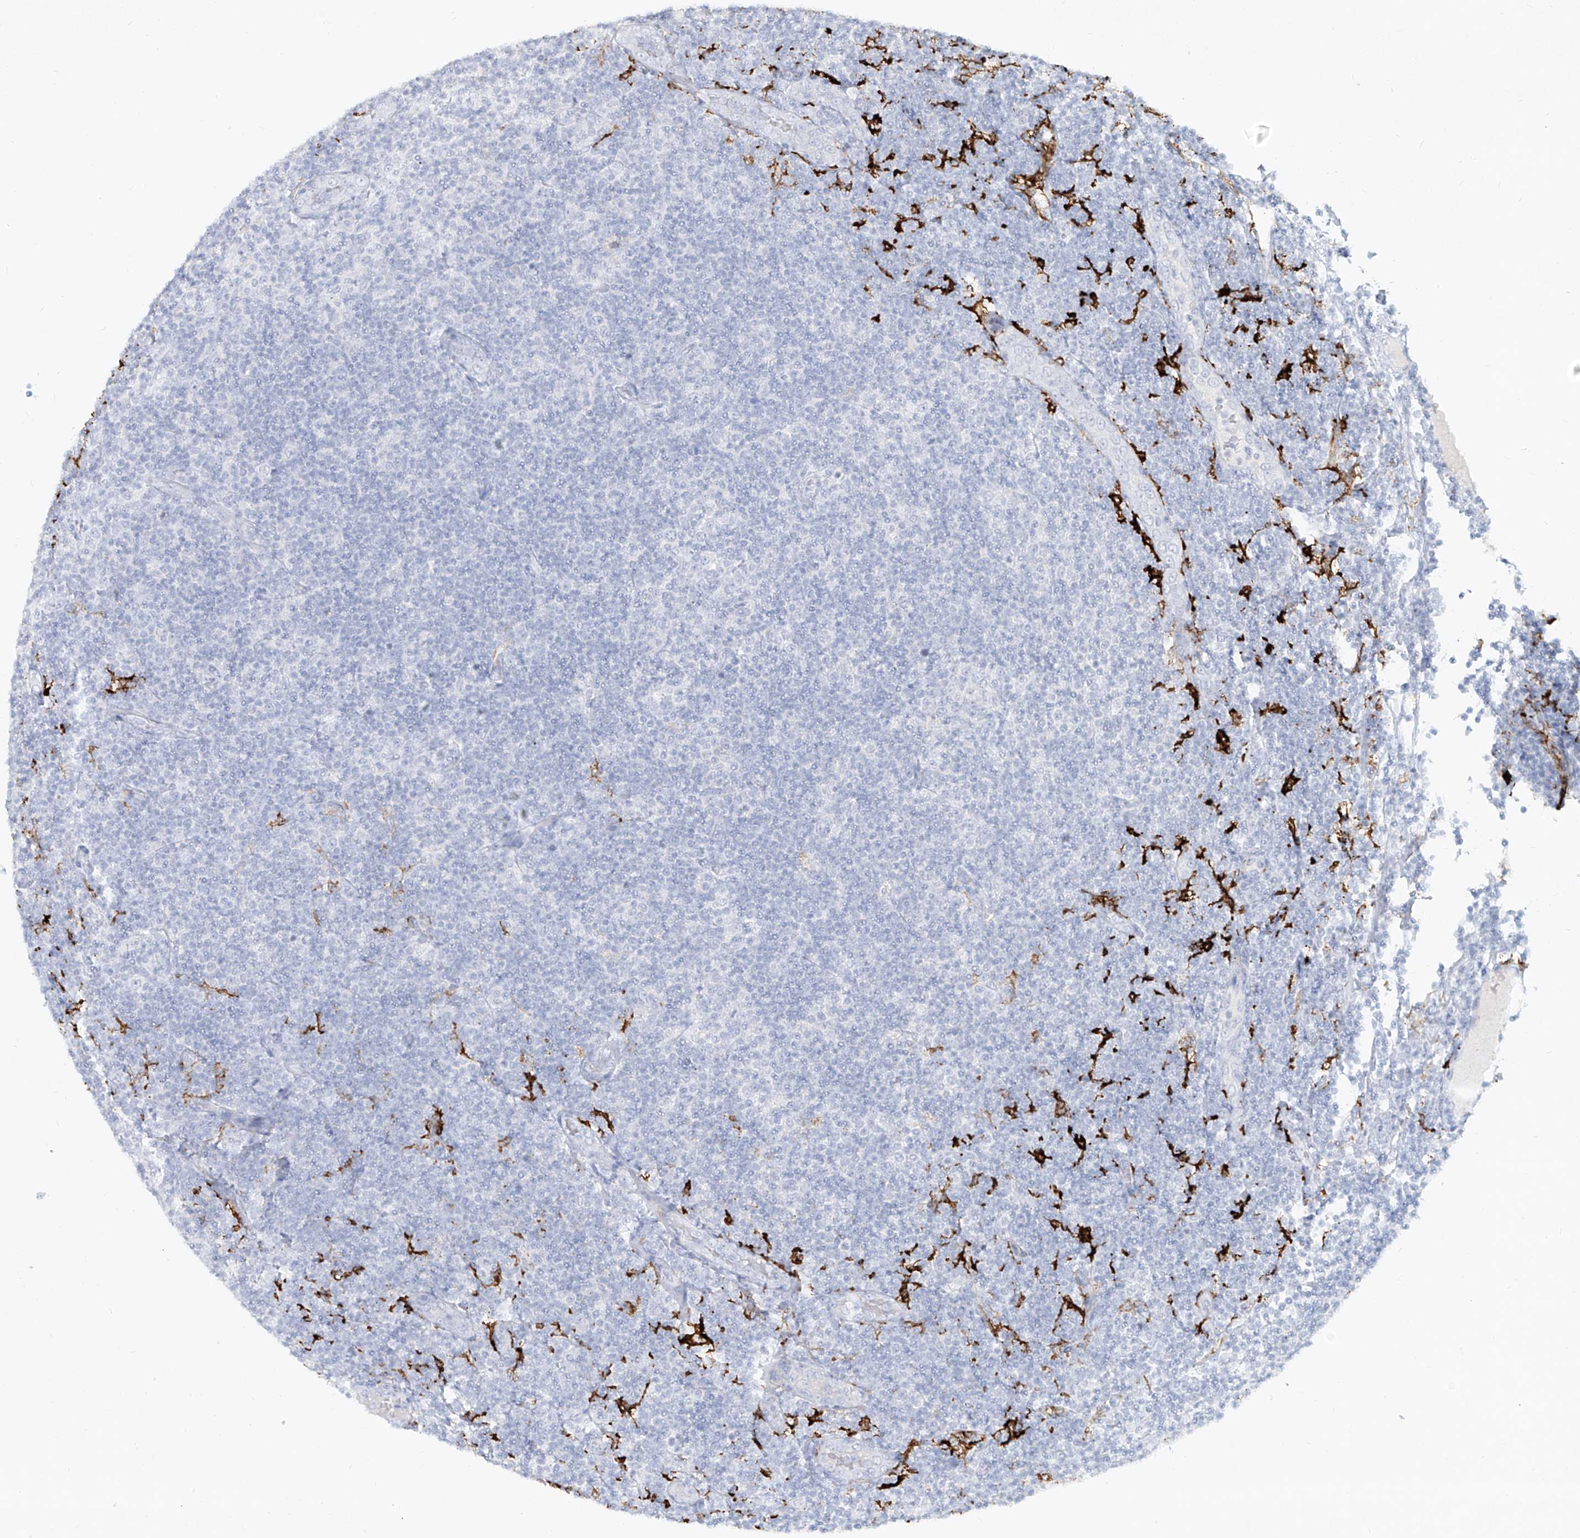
{"staining": {"intensity": "negative", "quantity": "none", "location": "none"}, "tissue": "lymphoma", "cell_type": "Tumor cells", "image_type": "cancer", "snomed": [{"axis": "morphology", "description": "Malignant lymphoma, non-Hodgkin's type, Low grade"}, {"axis": "topography", "description": "Lymph node"}], "caption": "Immunohistochemical staining of human low-grade malignant lymphoma, non-Hodgkin's type shows no significant positivity in tumor cells.", "gene": "CD209", "patient": {"sex": "male", "age": 83}}